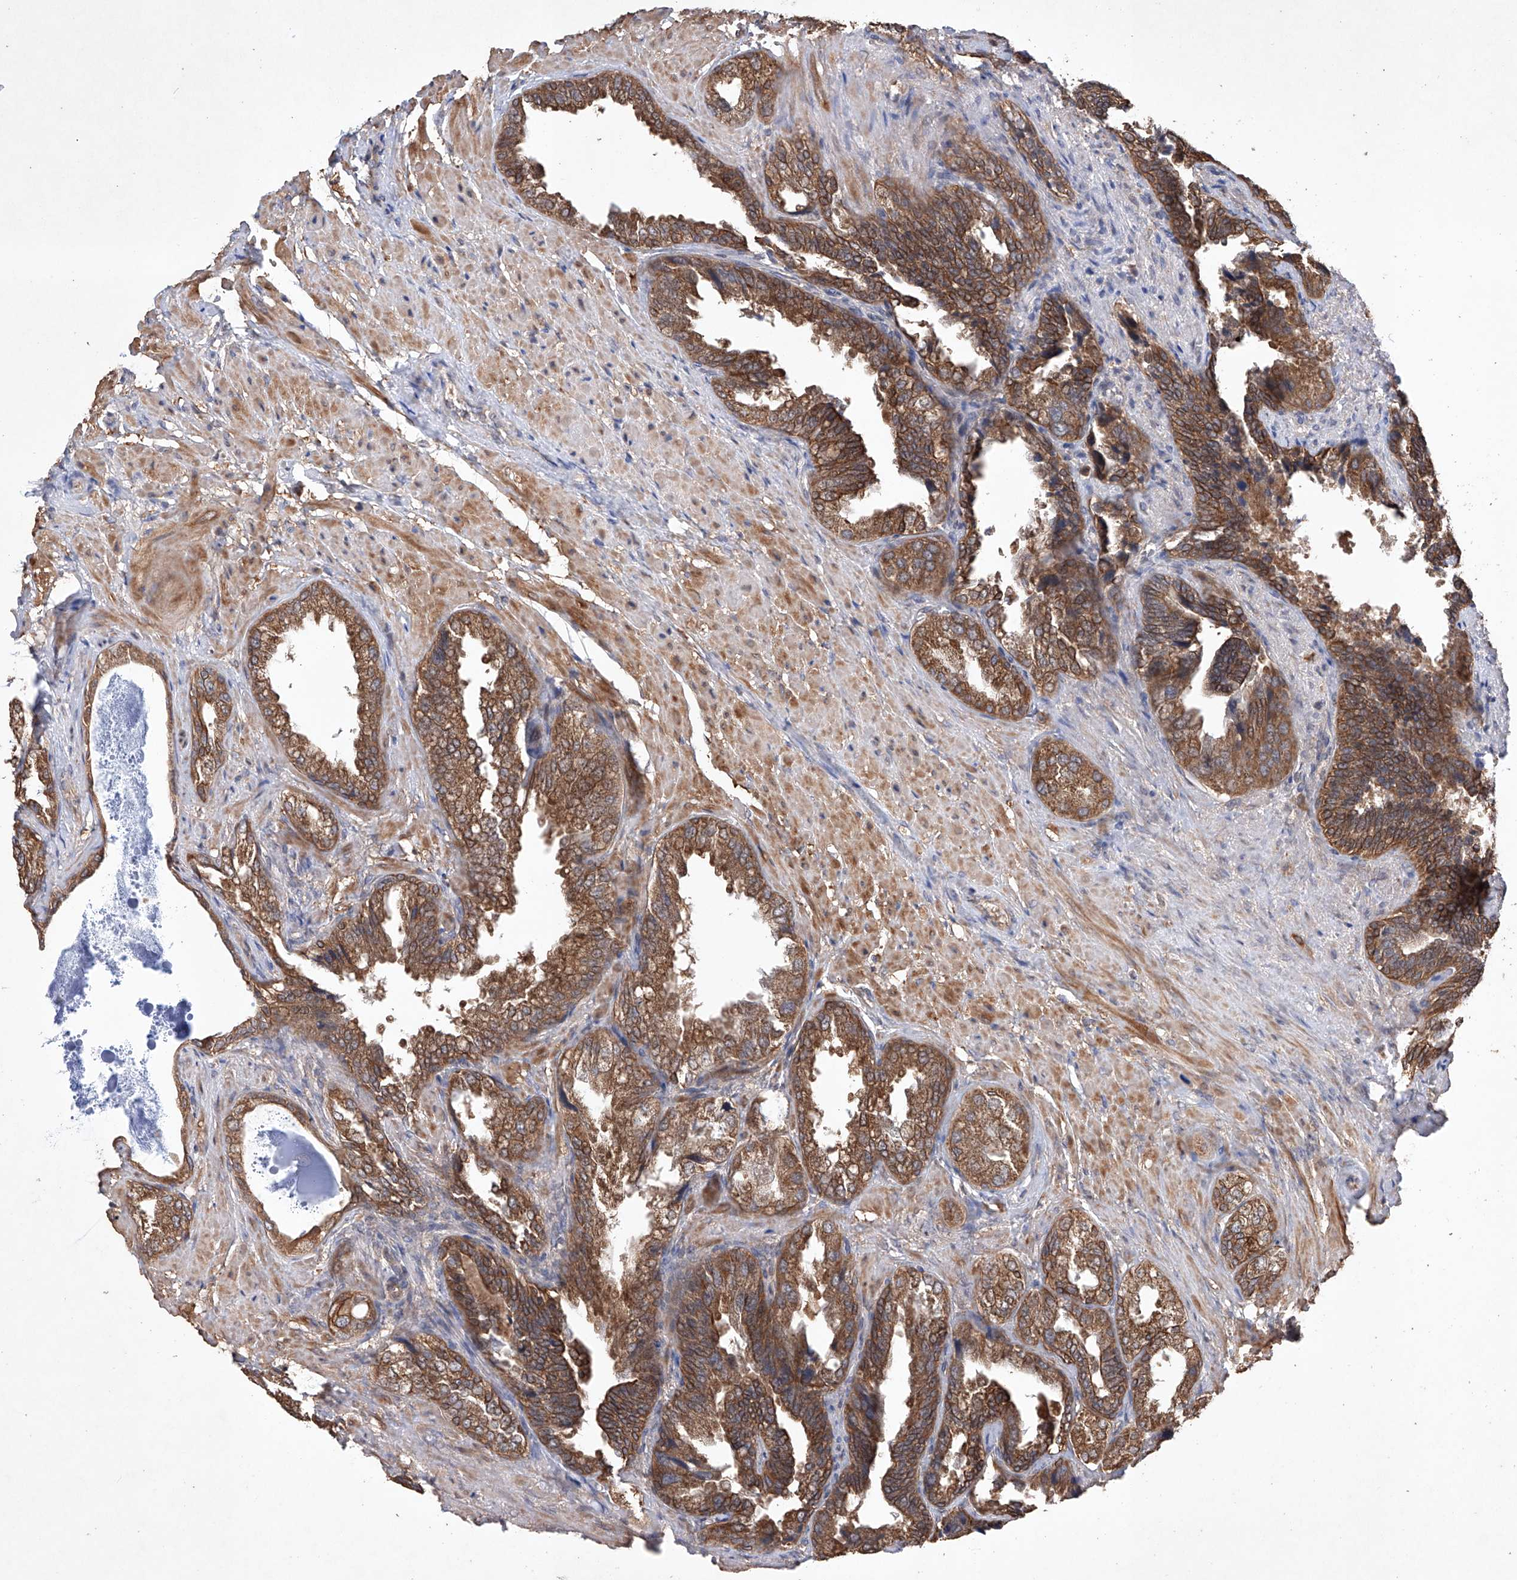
{"staining": {"intensity": "strong", "quantity": ">75%", "location": "cytoplasmic/membranous"}, "tissue": "seminal vesicle", "cell_type": "Glandular cells", "image_type": "normal", "snomed": [{"axis": "morphology", "description": "Normal tissue, NOS"}, {"axis": "topography", "description": "Seminal veicle"}, {"axis": "topography", "description": "Peripheral nerve tissue"}], "caption": "Immunohistochemistry of unremarkable seminal vesicle exhibits high levels of strong cytoplasmic/membranous staining in about >75% of glandular cells.", "gene": "LURAP1", "patient": {"sex": "male", "age": 63}}